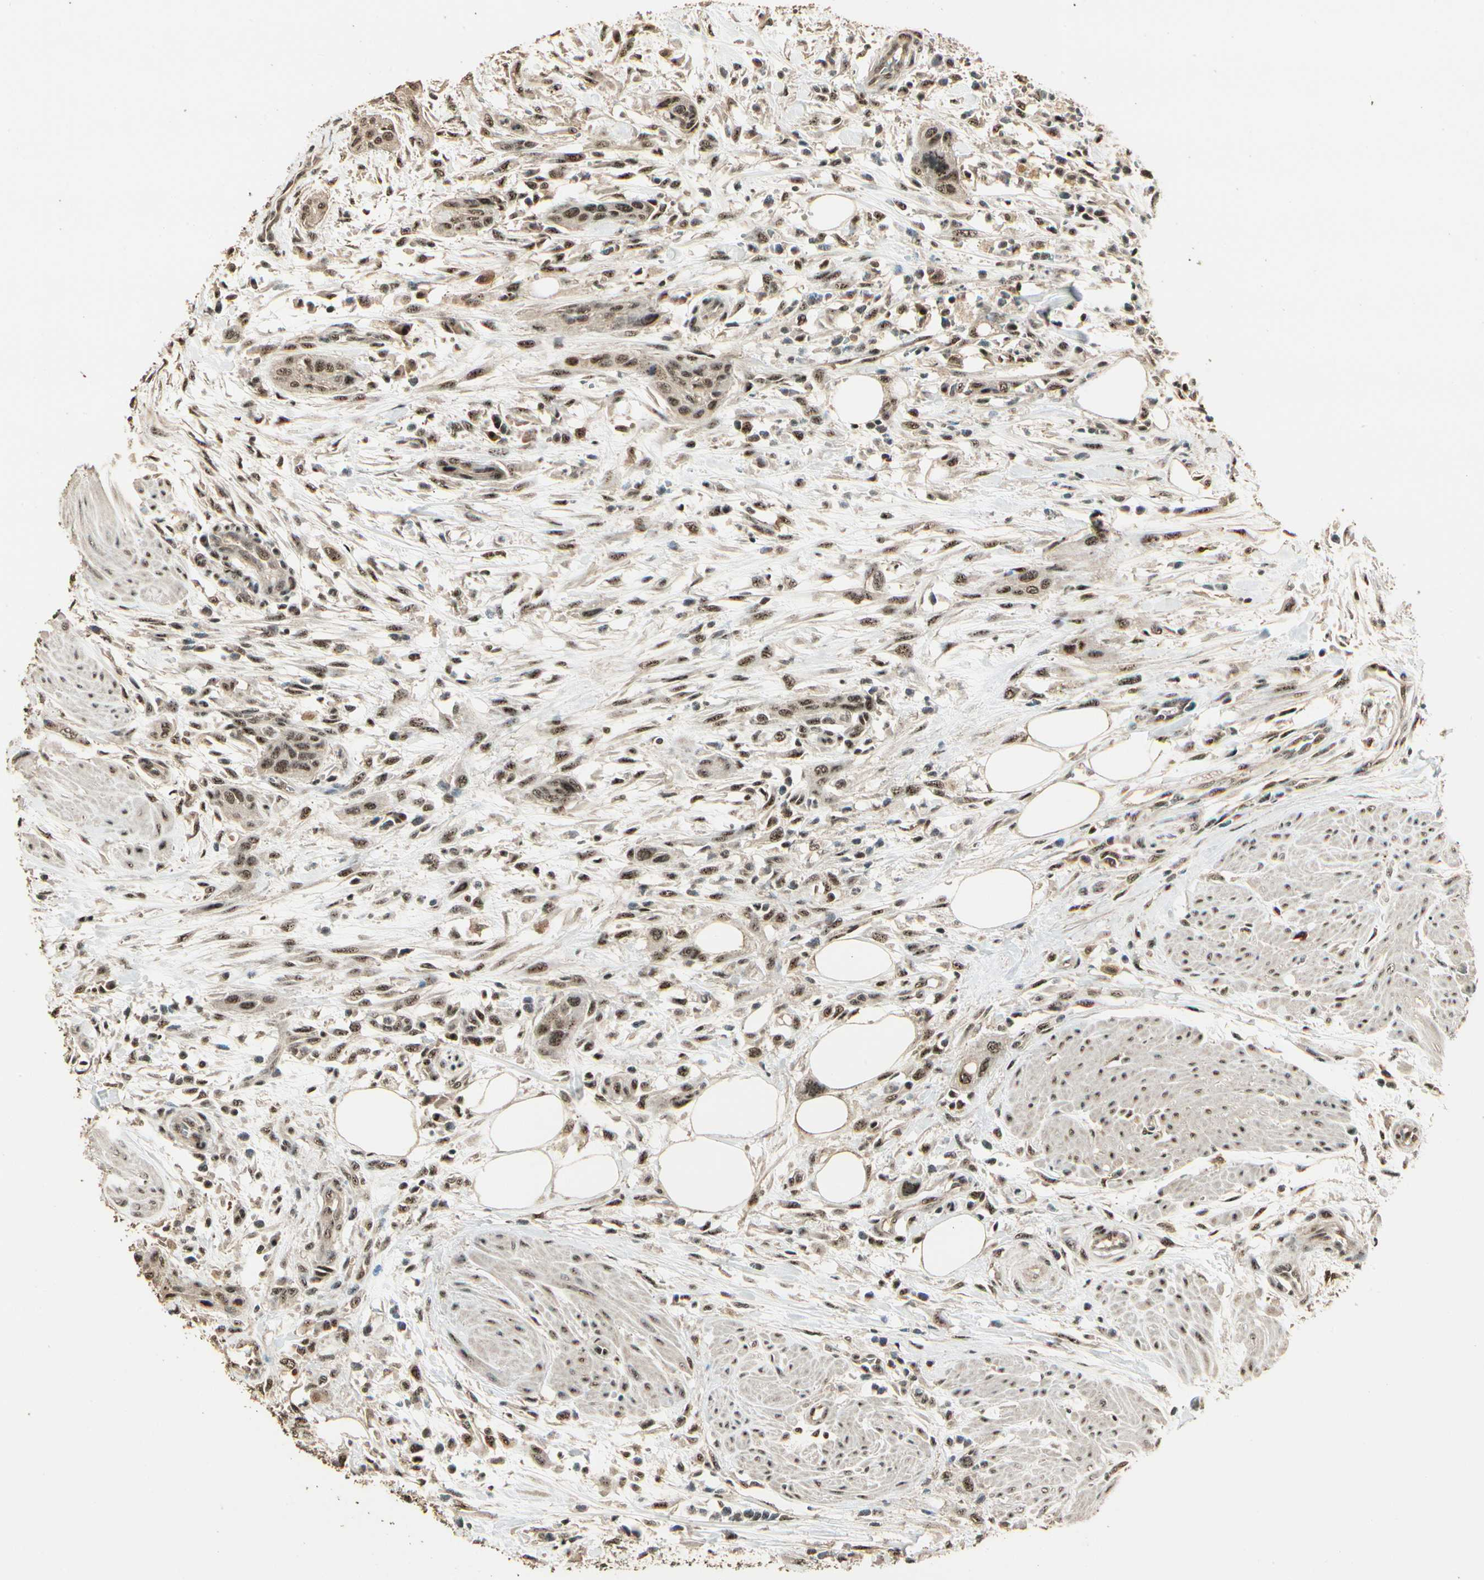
{"staining": {"intensity": "moderate", "quantity": ">75%", "location": "nuclear"}, "tissue": "urothelial cancer", "cell_type": "Tumor cells", "image_type": "cancer", "snomed": [{"axis": "morphology", "description": "Urothelial carcinoma, High grade"}, {"axis": "topography", "description": "Urinary bladder"}], "caption": "This micrograph demonstrates immunohistochemistry (IHC) staining of human urothelial carcinoma (high-grade), with medium moderate nuclear staining in about >75% of tumor cells.", "gene": "RBM25", "patient": {"sex": "male", "age": 35}}